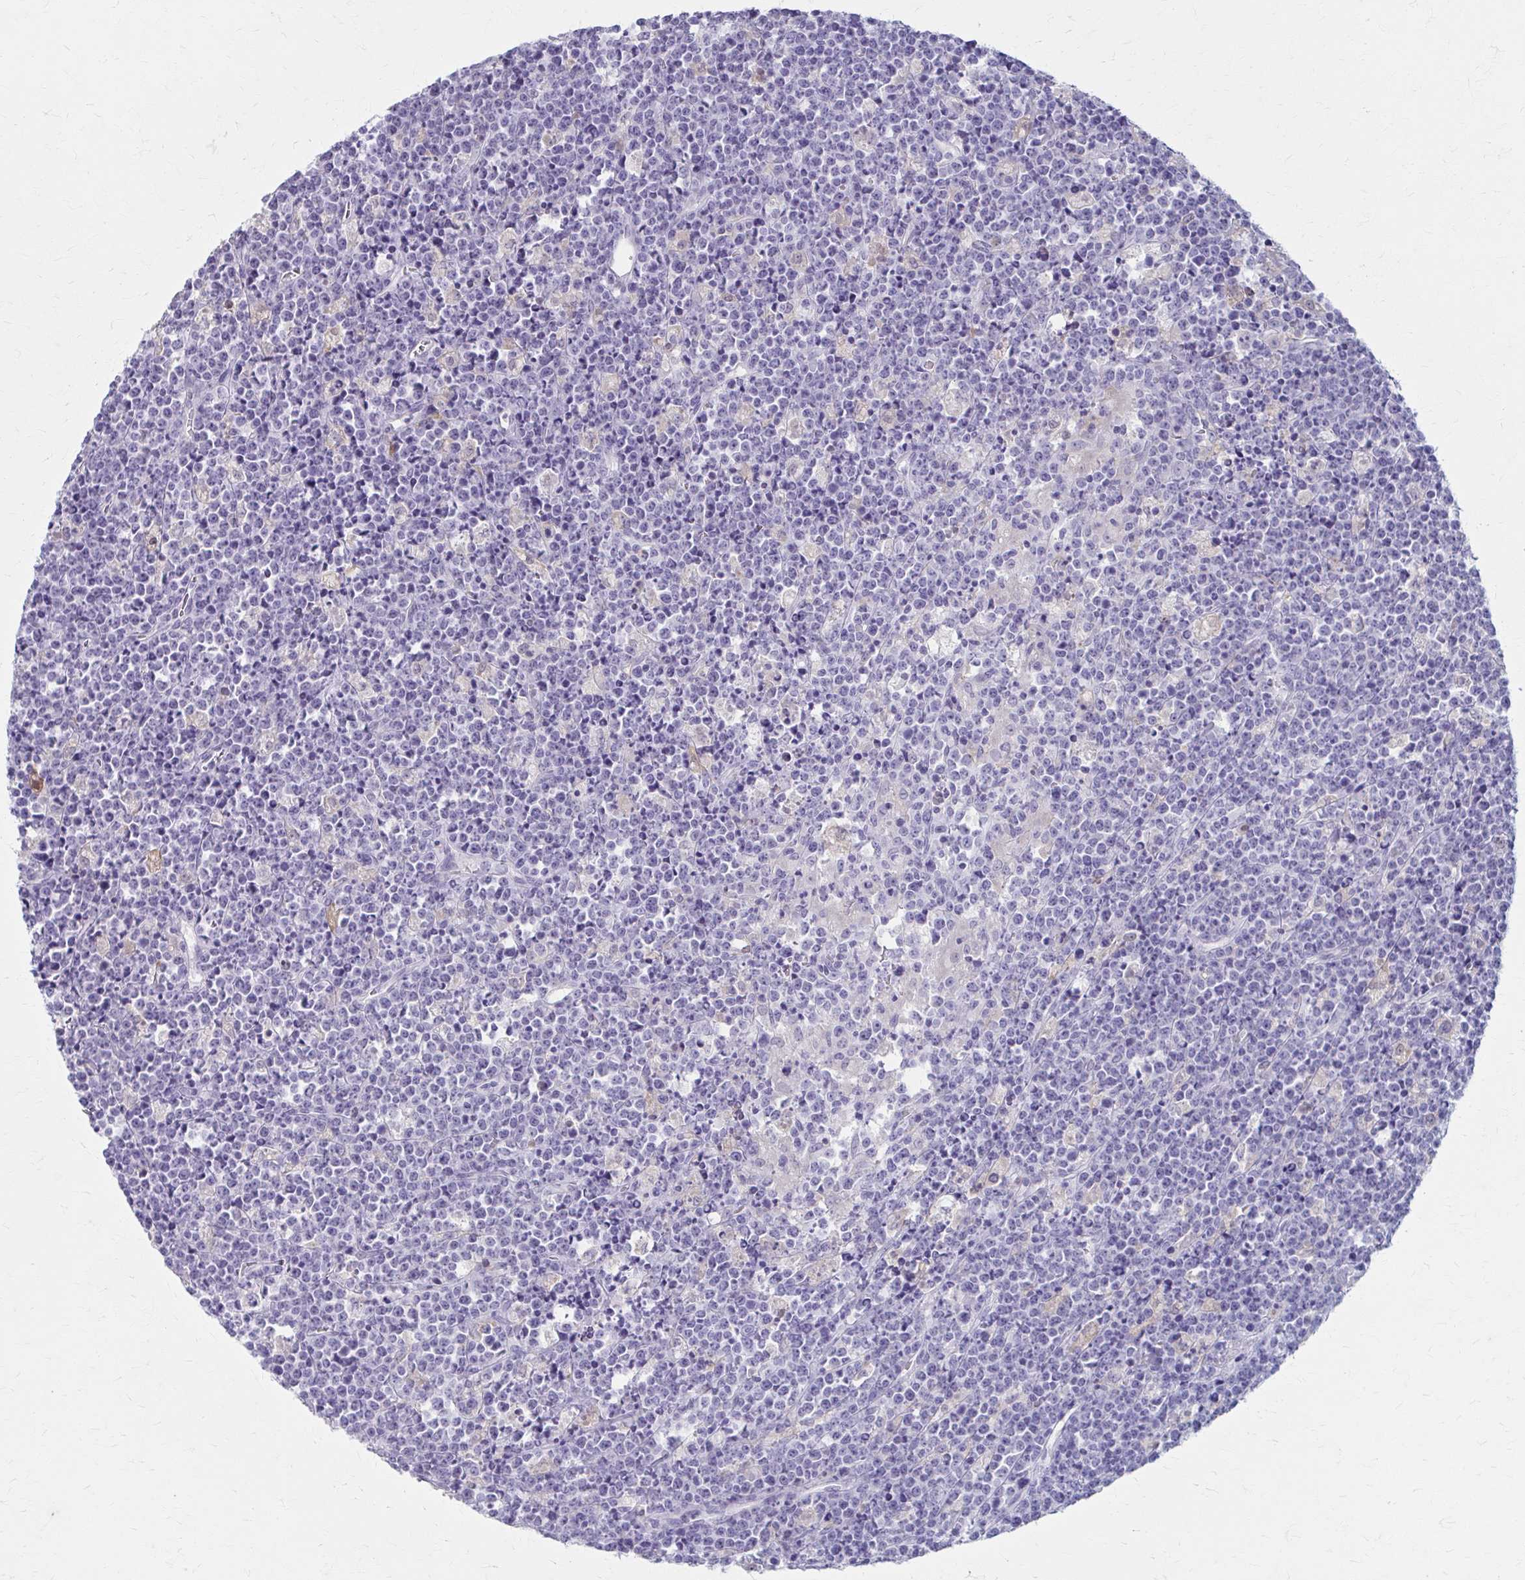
{"staining": {"intensity": "negative", "quantity": "none", "location": "none"}, "tissue": "lymphoma", "cell_type": "Tumor cells", "image_type": "cancer", "snomed": [{"axis": "morphology", "description": "Malignant lymphoma, non-Hodgkin's type, High grade"}, {"axis": "topography", "description": "Ovary"}], "caption": "Histopathology image shows no protein staining in tumor cells of lymphoma tissue.", "gene": "LDLRAP1", "patient": {"sex": "female", "age": 56}}